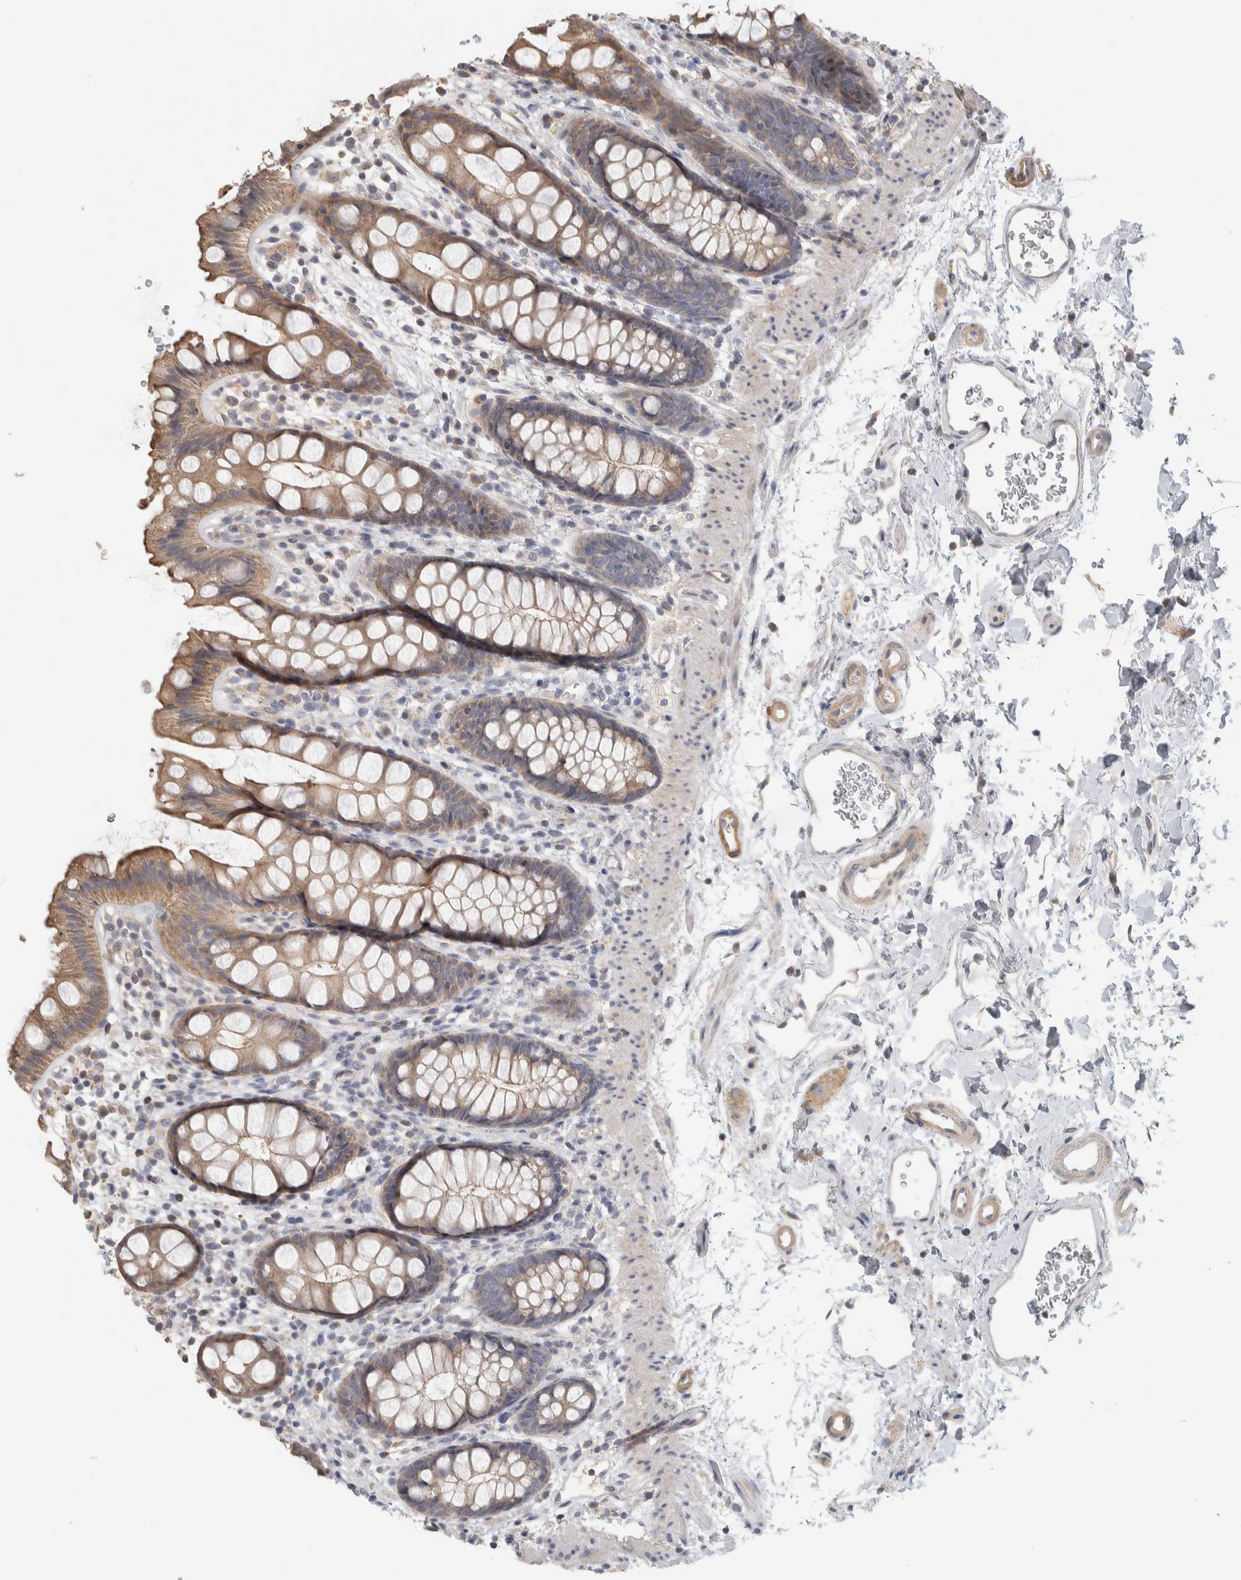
{"staining": {"intensity": "moderate", "quantity": ">75%", "location": "cytoplasmic/membranous"}, "tissue": "rectum", "cell_type": "Glandular cells", "image_type": "normal", "snomed": [{"axis": "morphology", "description": "Normal tissue, NOS"}, {"axis": "topography", "description": "Rectum"}], "caption": "Protein expression analysis of normal rectum displays moderate cytoplasmic/membranous expression in about >75% of glandular cells. (DAB IHC with brightfield microscopy, high magnification).", "gene": "DCXR", "patient": {"sex": "female", "age": 65}}